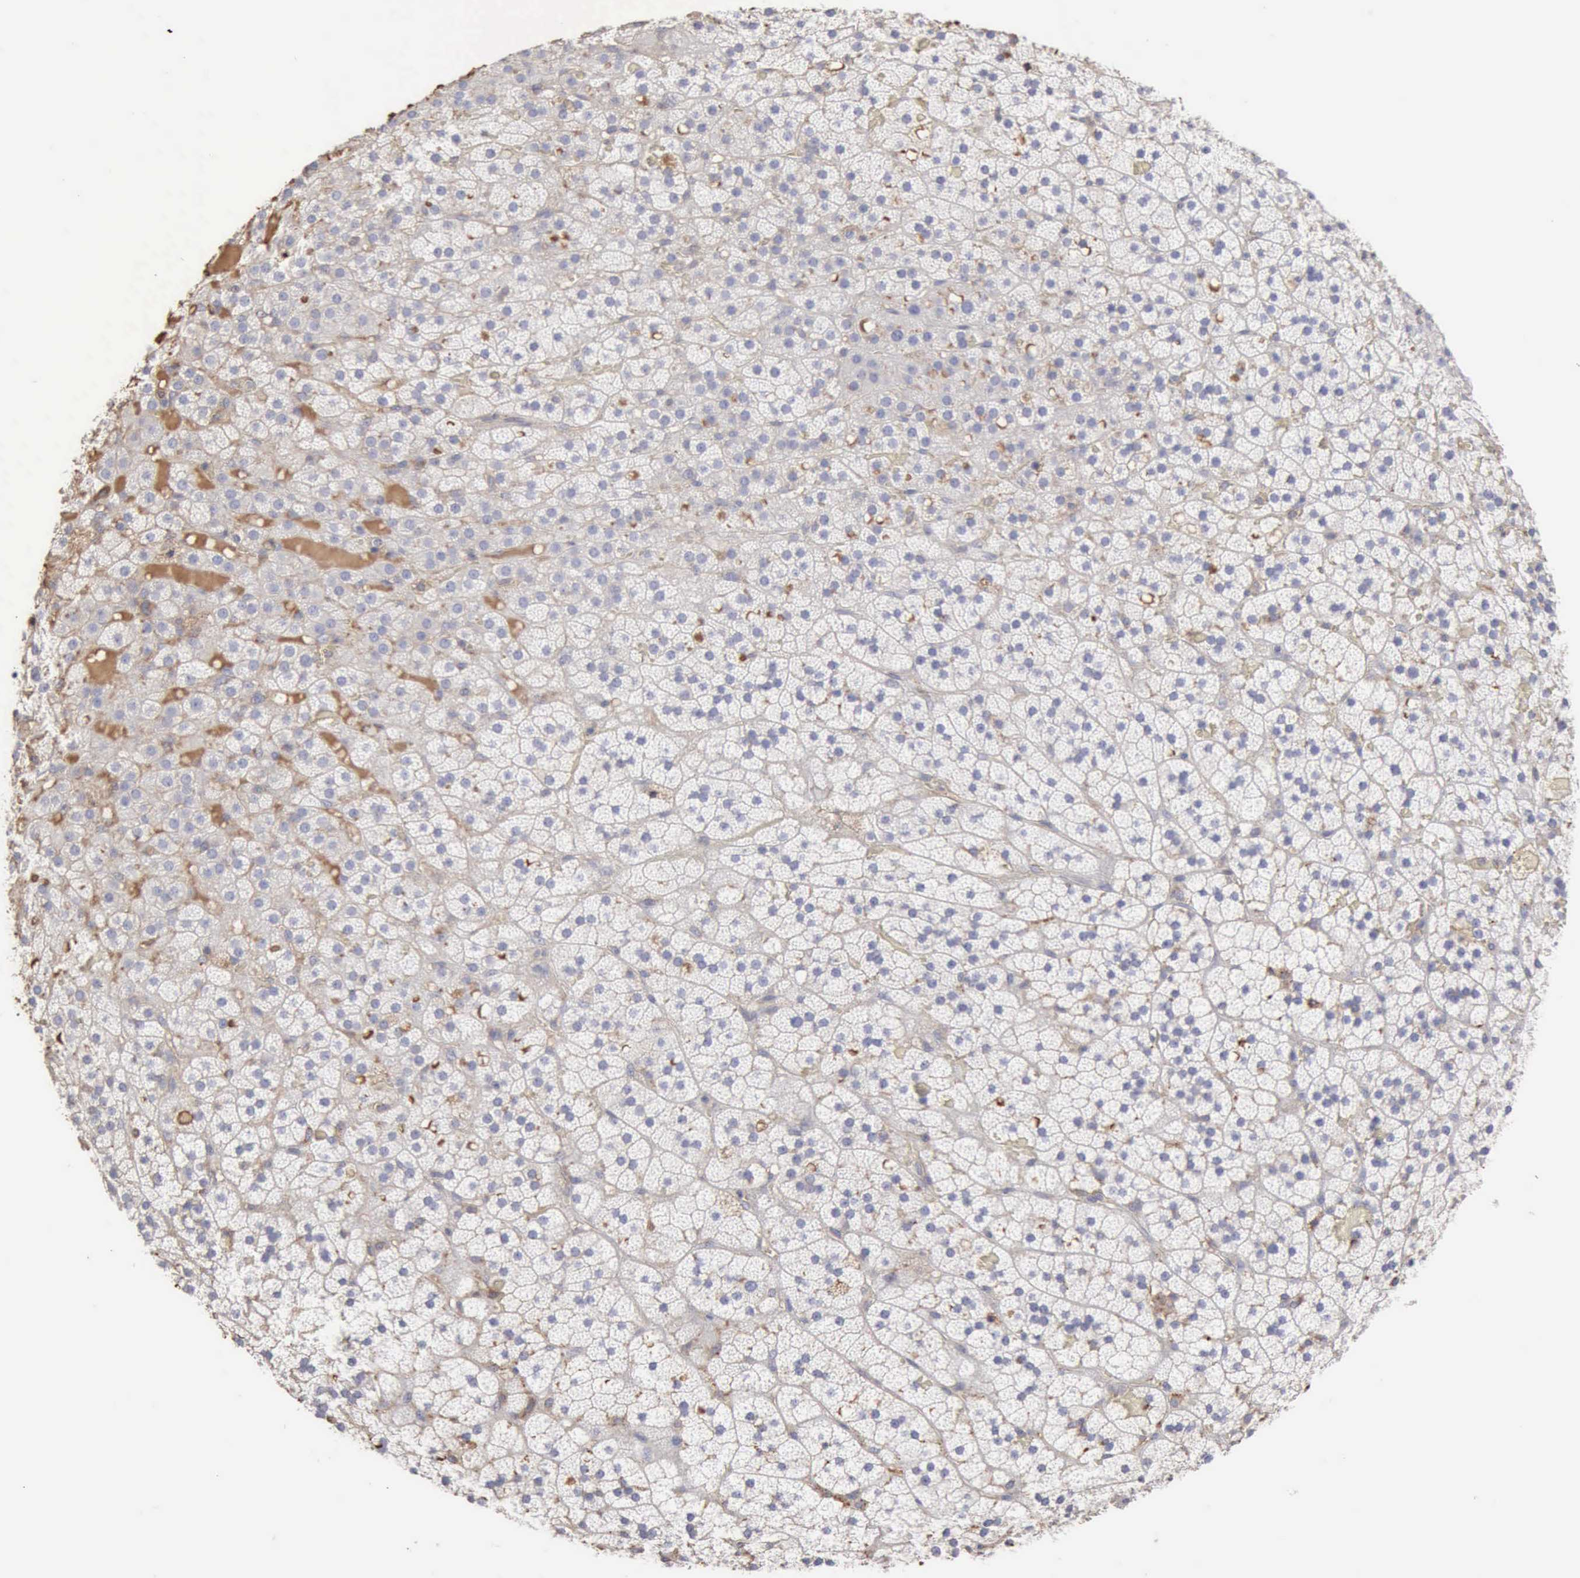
{"staining": {"intensity": "negative", "quantity": "none", "location": "none"}, "tissue": "adrenal gland", "cell_type": "Glandular cells", "image_type": "normal", "snomed": [{"axis": "morphology", "description": "Normal tissue, NOS"}, {"axis": "topography", "description": "Adrenal gland"}], "caption": "IHC image of unremarkable adrenal gland: adrenal gland stained with DAB (3,3'-diaminobenzidine) shows no significant protein expression in glandular cells.", "gene": "SERPINA1", "patient": {"sex": "male", "age": 35}}